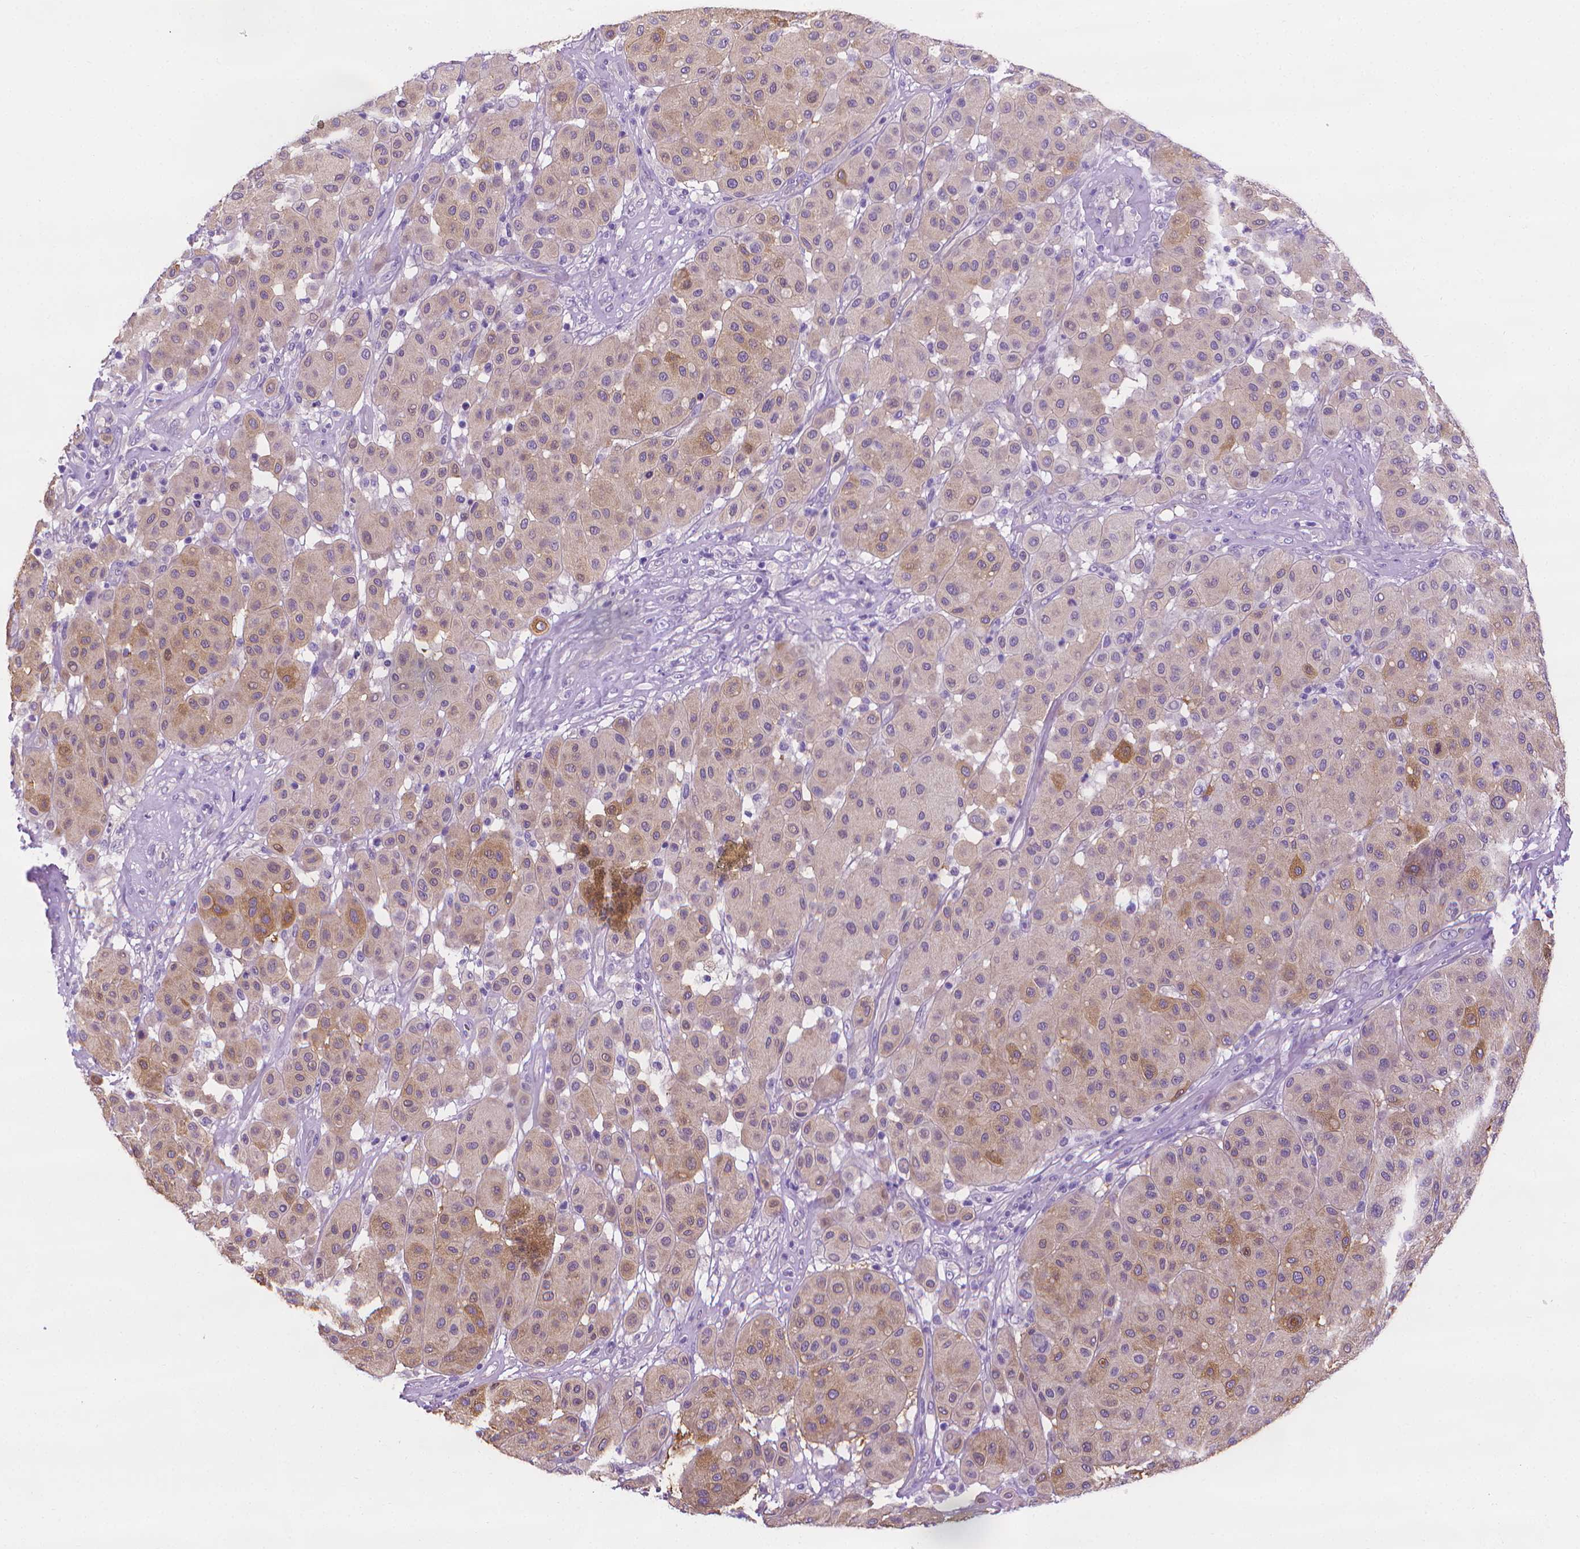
{"staining": {"intensity": "weak", "quantity": ">75%", "location": "cytoplasmic/membranous"}, "tissue": "melanoma", "cell_type": "Tumor cells", "image_type": "cancer", "snomed": [{"axis": "morphology", "description": "Malignant melanoma, Metastatic site"}, {"axis": "topography", "description": "Smooth muscle"}], "caption": "A brown stain shows weak cytoplasmic/membranous positivity of a protein in human malignant melanoma (metastatic site) tumor cells. Using DAB (brown) and hematoxylin (blue) stains, captured at high magnification using brightfield microscopy.", "gene": "FASN", "patient": {"sex": "male", "age": 41}}